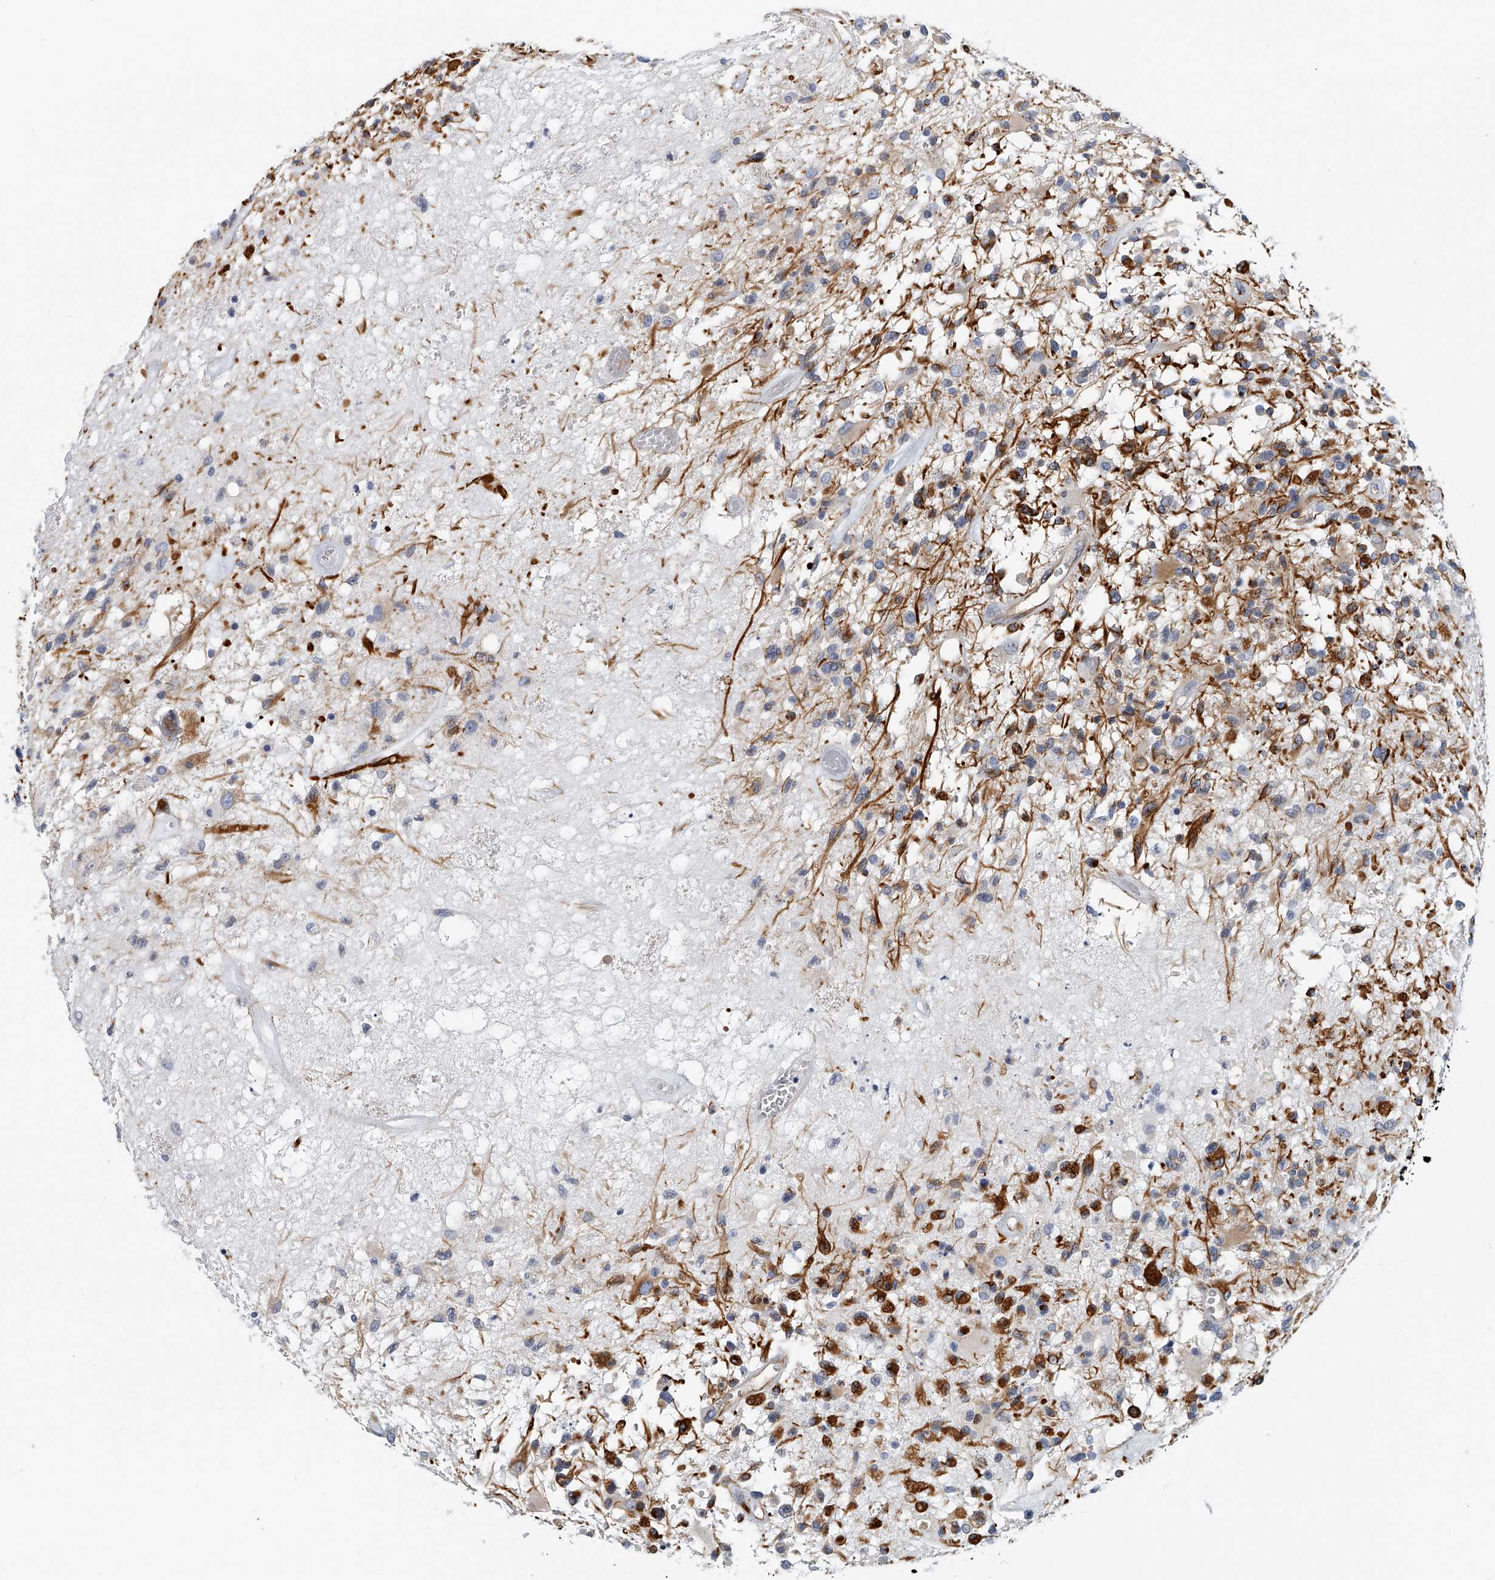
{"staining": {"intensity": "strong", "quantity": "<25%", "location": "cytoplasmic/membranous"}, "tissue": "glioma", "cell_type": "Tumor cells", "image_type": "cancer", "snomed": [{"axis": "morphology", "description": "Glioma, malignant, High grade"}, {"axis": "morphology", "description": "Glioblastoma, NOS"}, {"axis": "topography", "description": "Brain"}], "caption": "Protein analysis of glioma tissue exhibits strong cytoplasmic/membranous positivity in approximately <25% of tumor cells.", "gene": "KIRREL1", "patient": {"sex": "male", "age": 60}}